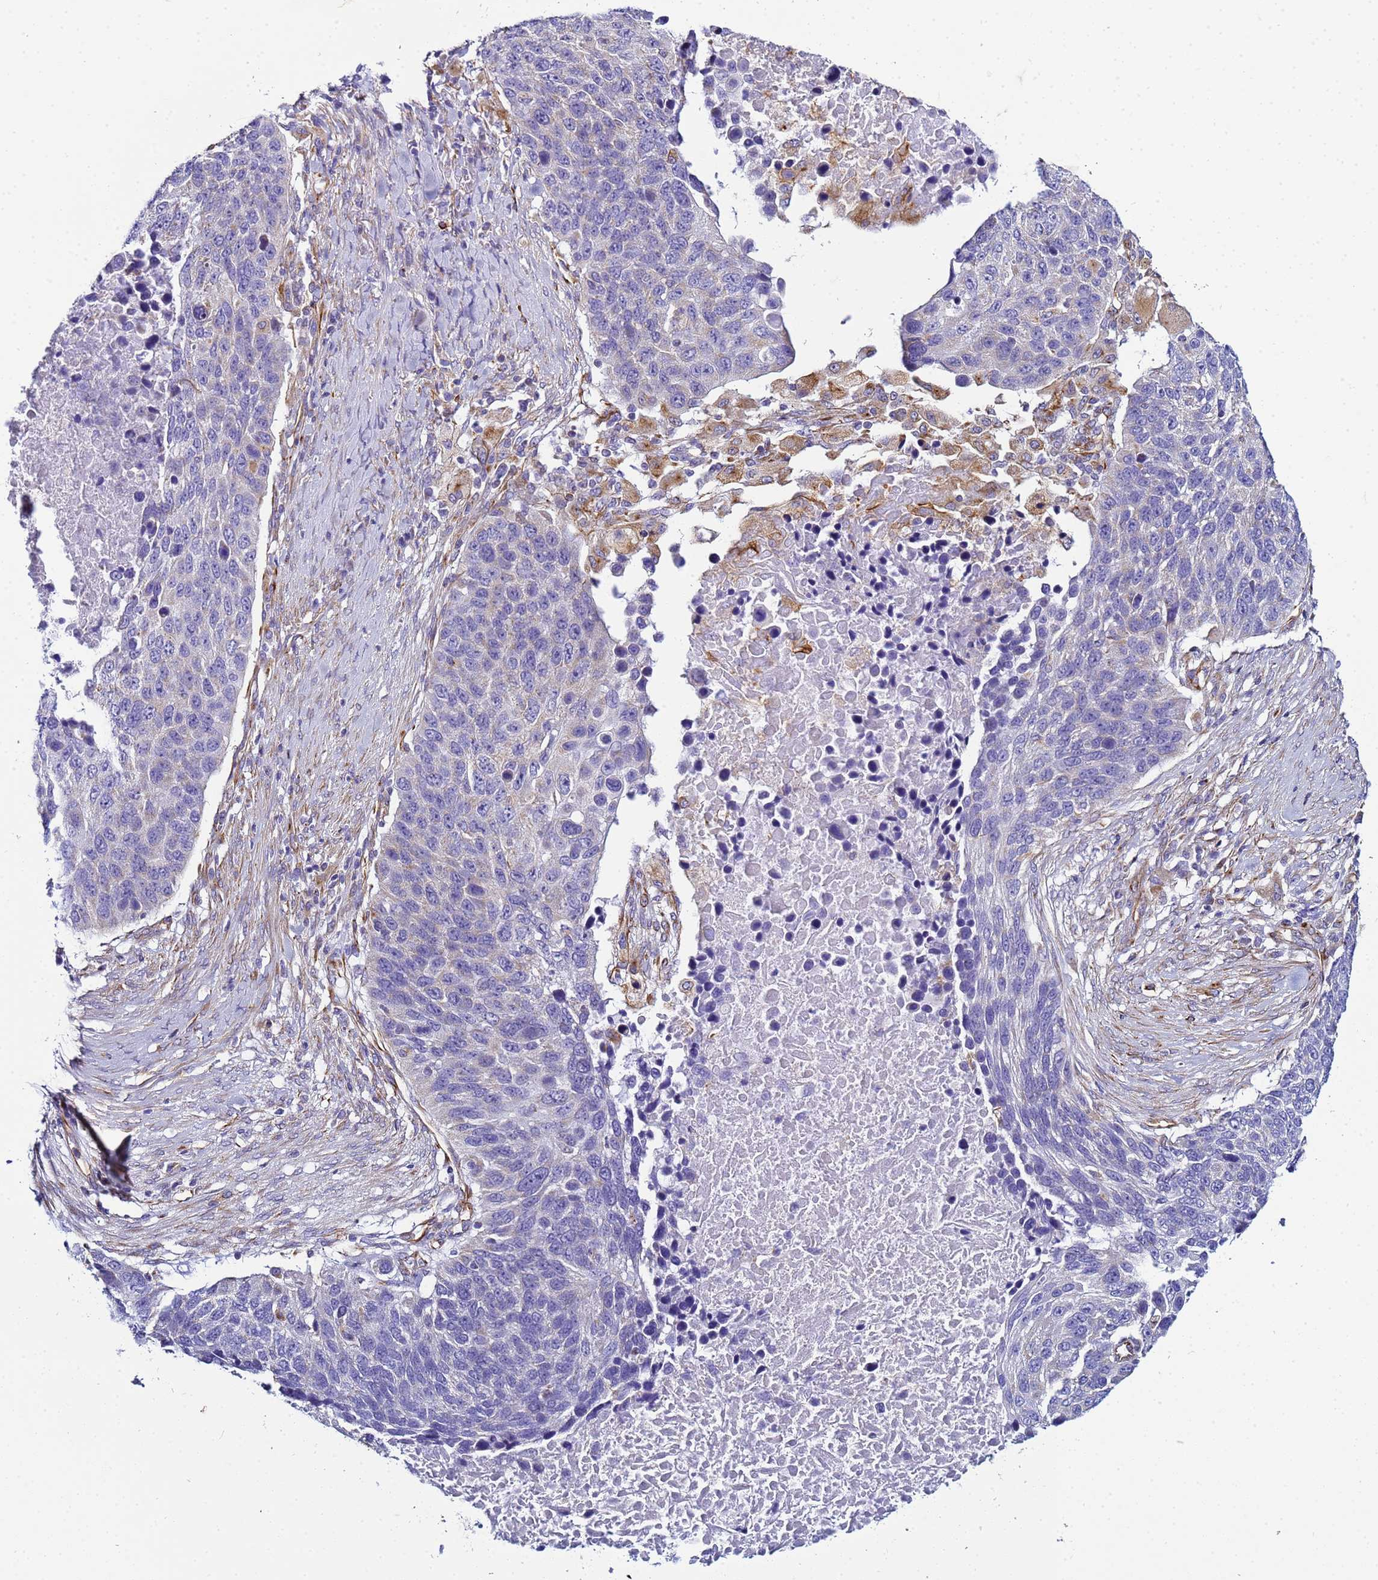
{"staining": {"intensity": "negative", "quantity": "none", "location": "none"}, "tissue": "lung cancer", "cell_type": "Tumor cells", "image_type": "cancer", "snomed": [{"axis": "morphology", "description": "Normal tissue, NOS"}, {"axis": "morphology", "description": "Squamous cell carcinoma, NOS"}, {"axis": "topography", "description": "Lymph node"}, {"axis": "topography", "description": "Lung"}], "caption": "DAB (3,3'-diaminobenzidine) immunohistochemical staining of human lung cancer (squamous cell carcinoma) displays no significant expression in tumor cells.", "gene": "UBXN2B", "patient": {"sex": "male", "age": 66}}